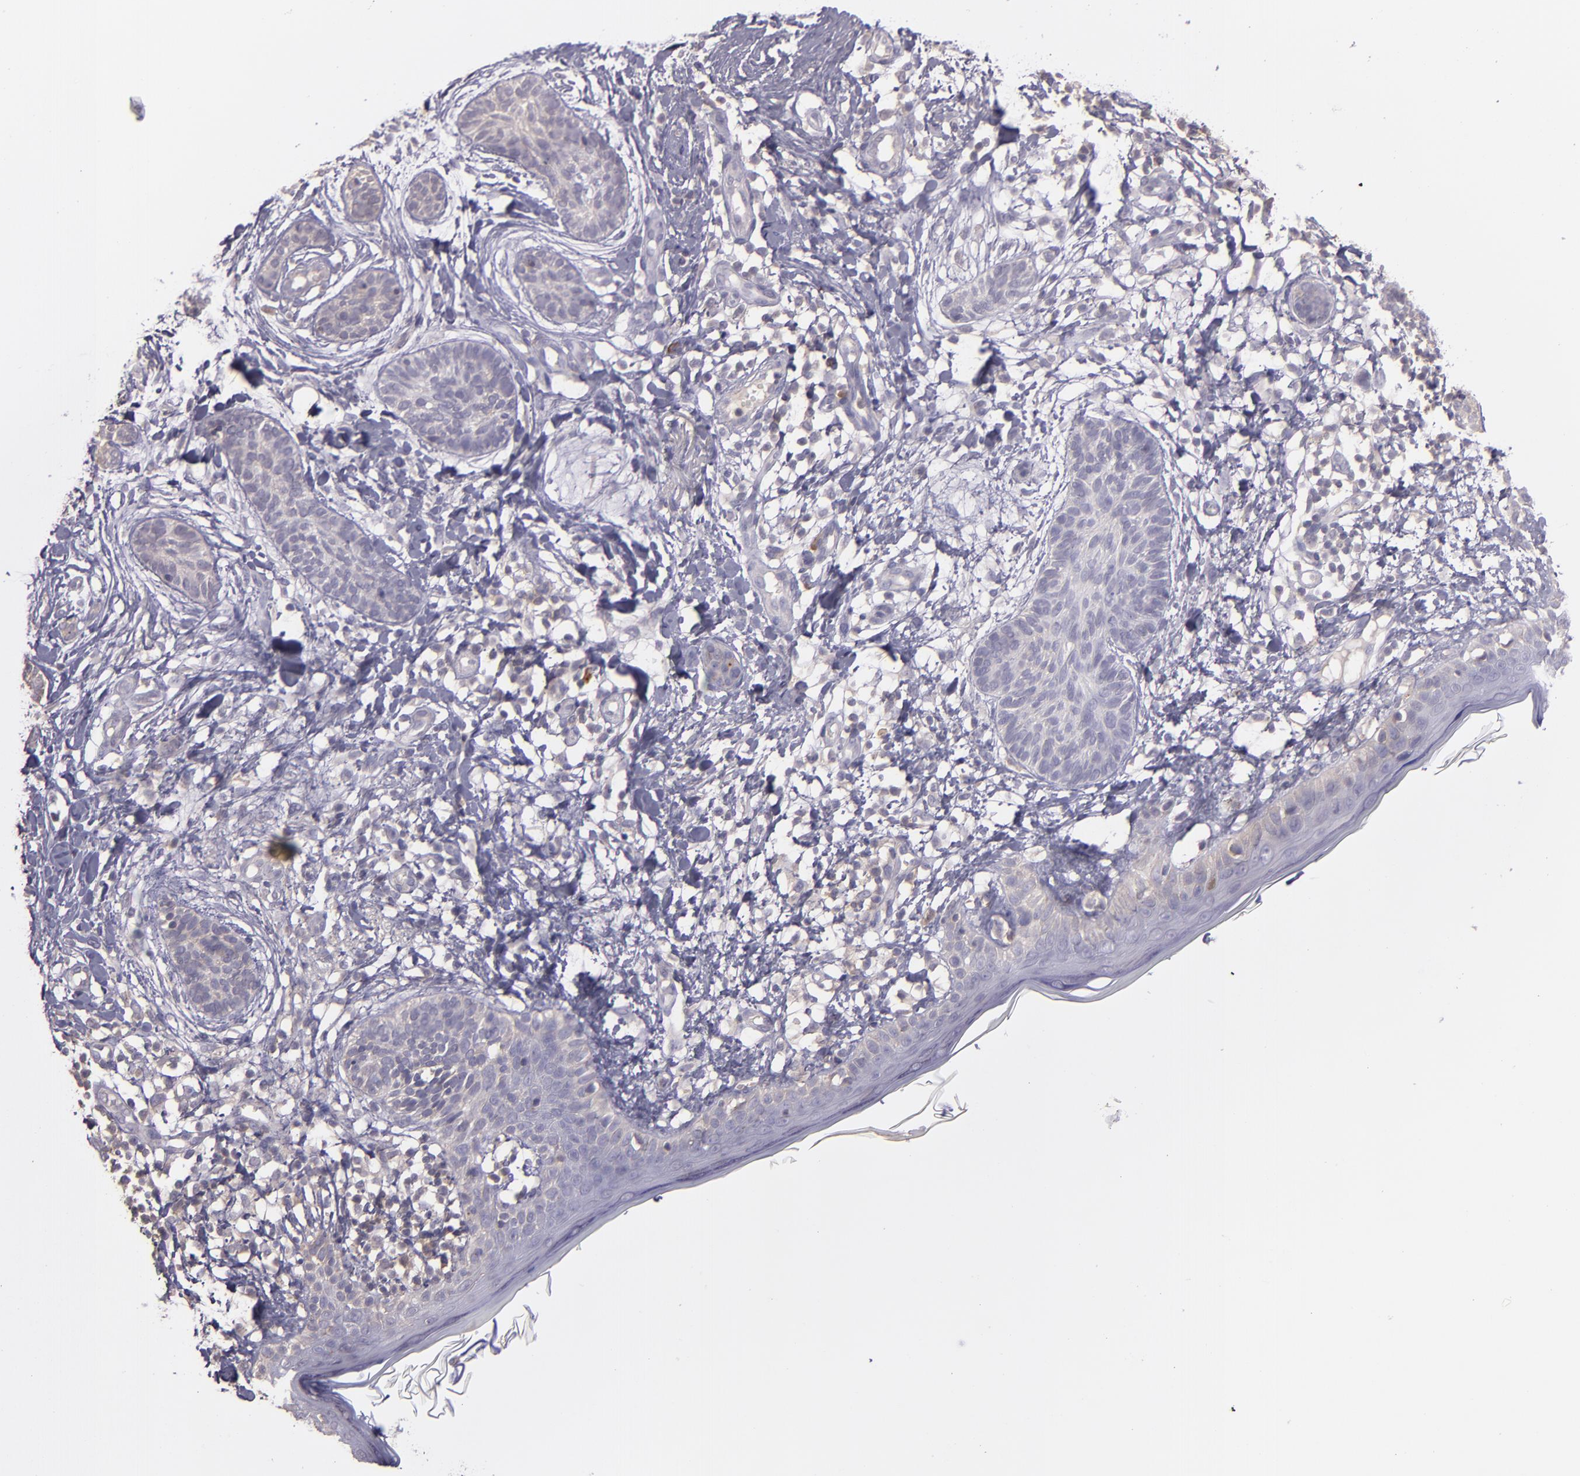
{"staining": {"intensity": "weak", "quantity": "<25%", "location": "cytoplasmic/membranous"}, "tissue": "skin cancer", "cell_type": "Tumor cells", "image_type": "cancer", "snomed": [{"axis": "morphology", "description": "Normal tissue, NOS"}, {"axis": "morphology", "description": "Basal cell carcinoma"}, {"axis": "topography", "description": "Skin"}], "caption": "Immunohistochemistry (IHC) photomicrograph of neoplastic tissue: human skin cancer stained with DAB reveals no significant protein expression in tumor cells.", "gene": "ECE1", "patient": {"sex": "male", "age": 63}}